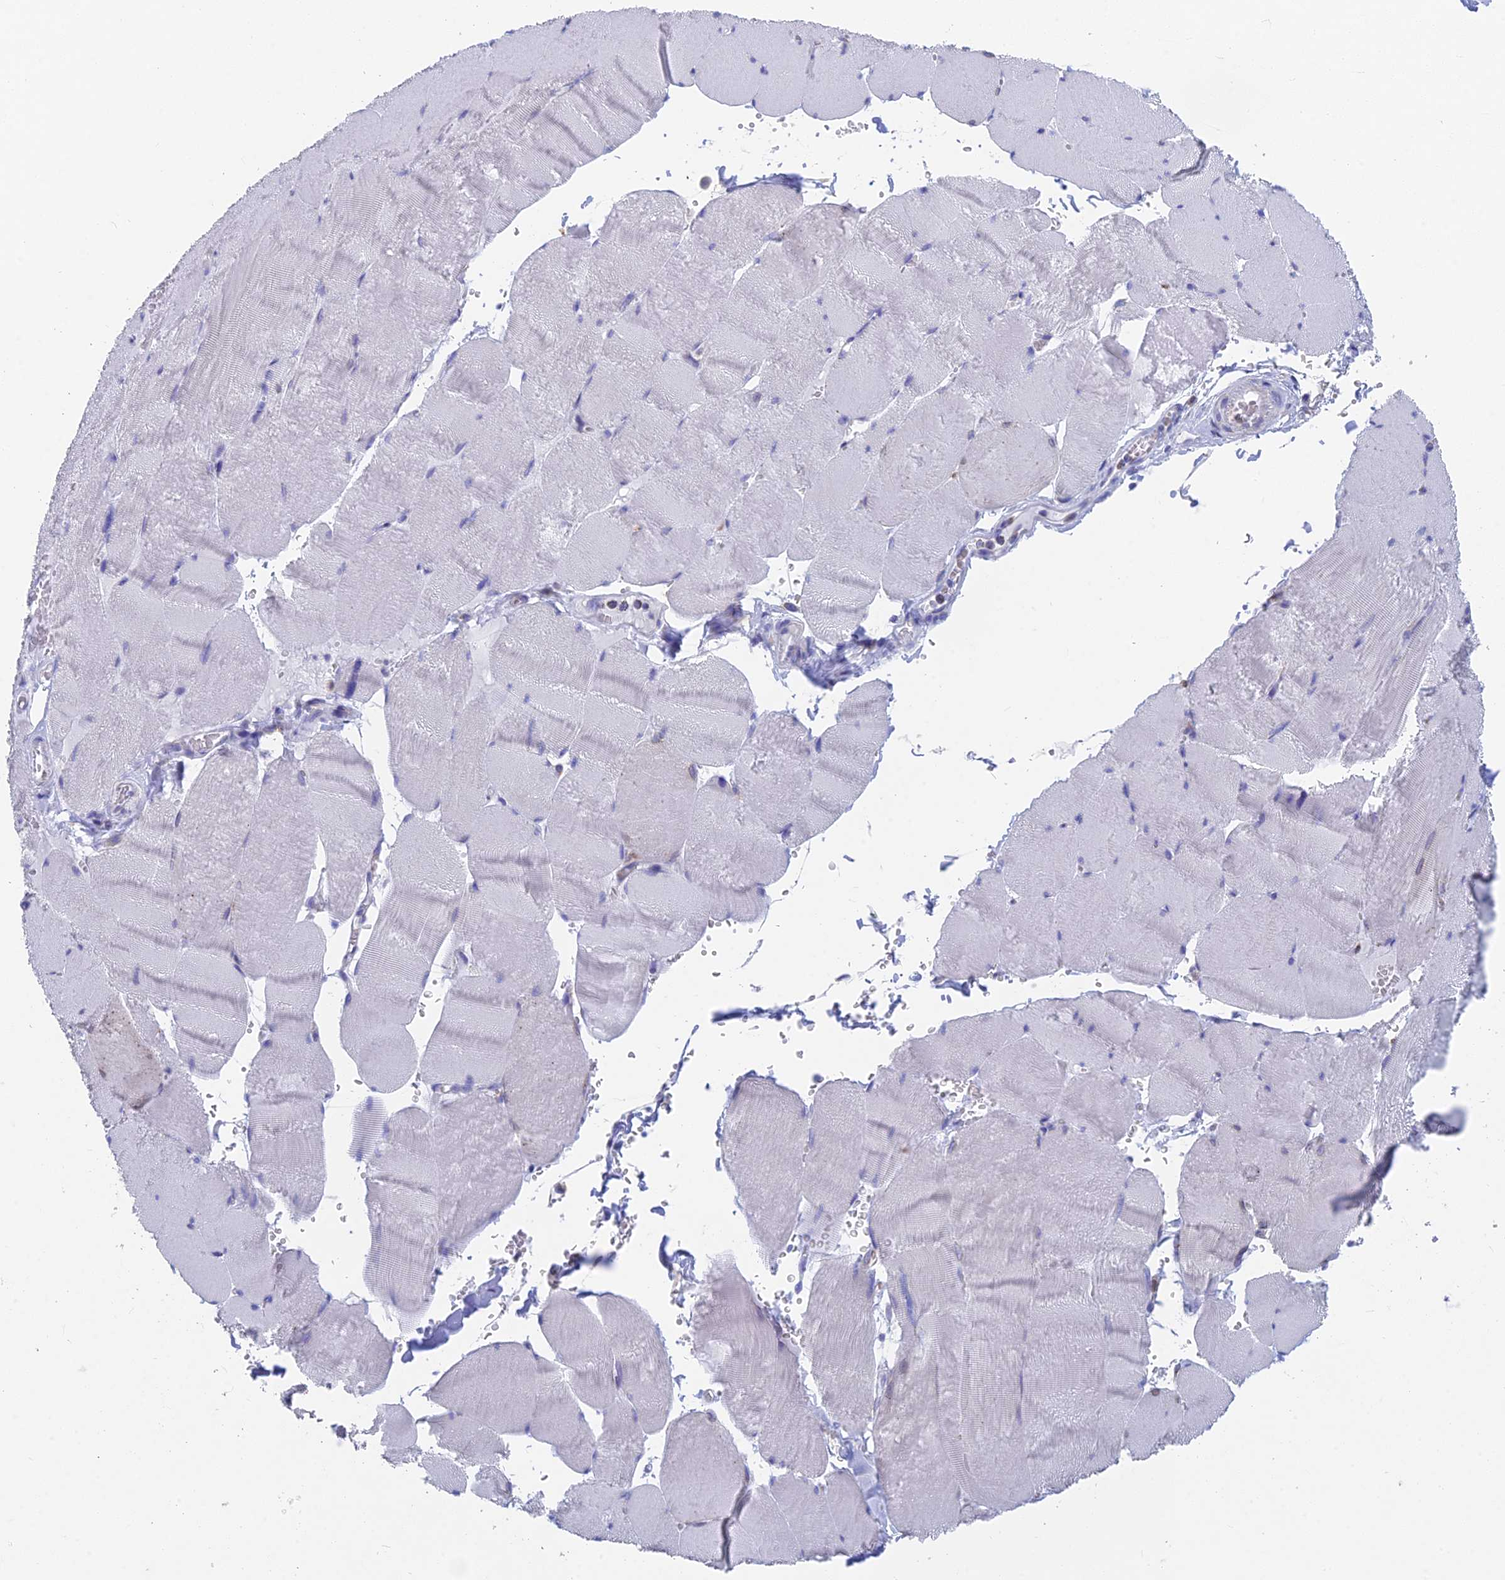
{"staining": {"intensity": "negative", "quantity": "none", "location": "none"}, "tissue": "skeletal muscle", "cell_type": "Myocytes", "image_type": "normal", "snomed": [{"axis": "morphology", "description": "Normal tissue, NOS"}, {"axis": "topography", "description": "Skeletal muscle"}, {"axis": "topography", "description": "Head-Neck"}], "caption": "IHC of normal skeletal muscle exhibits no staining in myocytes. Brightfield microscopy of IHC stained with DAB (3,3'-diaminobenzidine) (brown) and hematoxylin (blue), captured at high magnification.", "gene": "WDR35", "patient": {"sex": "male", "age": 66}}